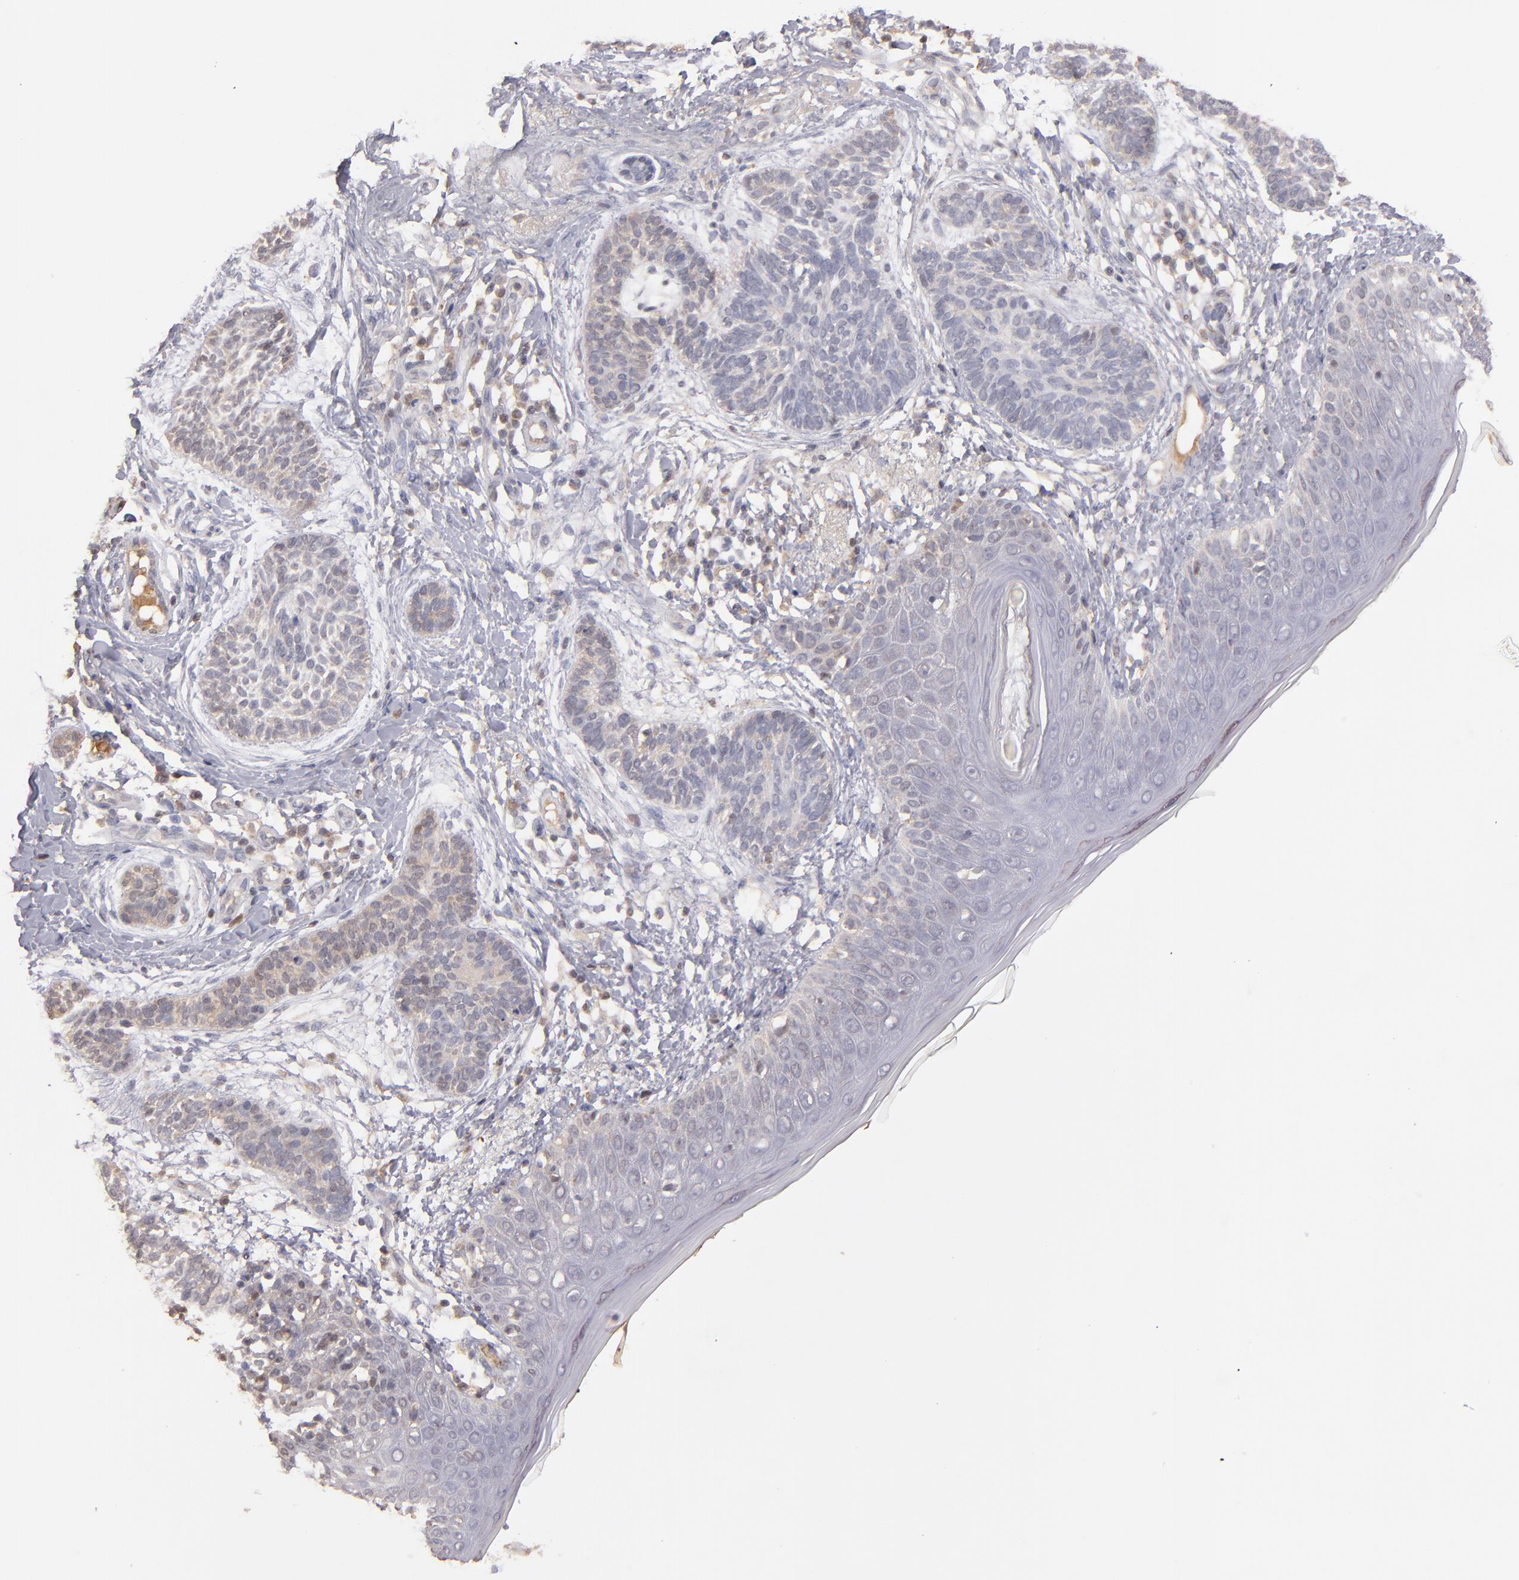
{"staining": {"intensity": "weak", "quantity": "25%-75%", "location": "cytoplasmic/membranous"}, "tissue": "skin cancer", "cell_type": "Tumor cells", "image_type": "cancer", "snomed": [{"axis": "morphology", "description": "Normal tissue, NOS"}, {"axis": "morphology", "description": "Basal cell carcinoma"}, {"axis": "topography", "description": "Skin"}], "caption": "A histopathology image showing weak cytoplasmic/membranous positivity in approximately 25%-75% of tumor cells in skin cancer, as visualized by brown immunohistochemical staining.", "gene": "SERPINC1", "patient": {"sex": "male", "age": 63}}